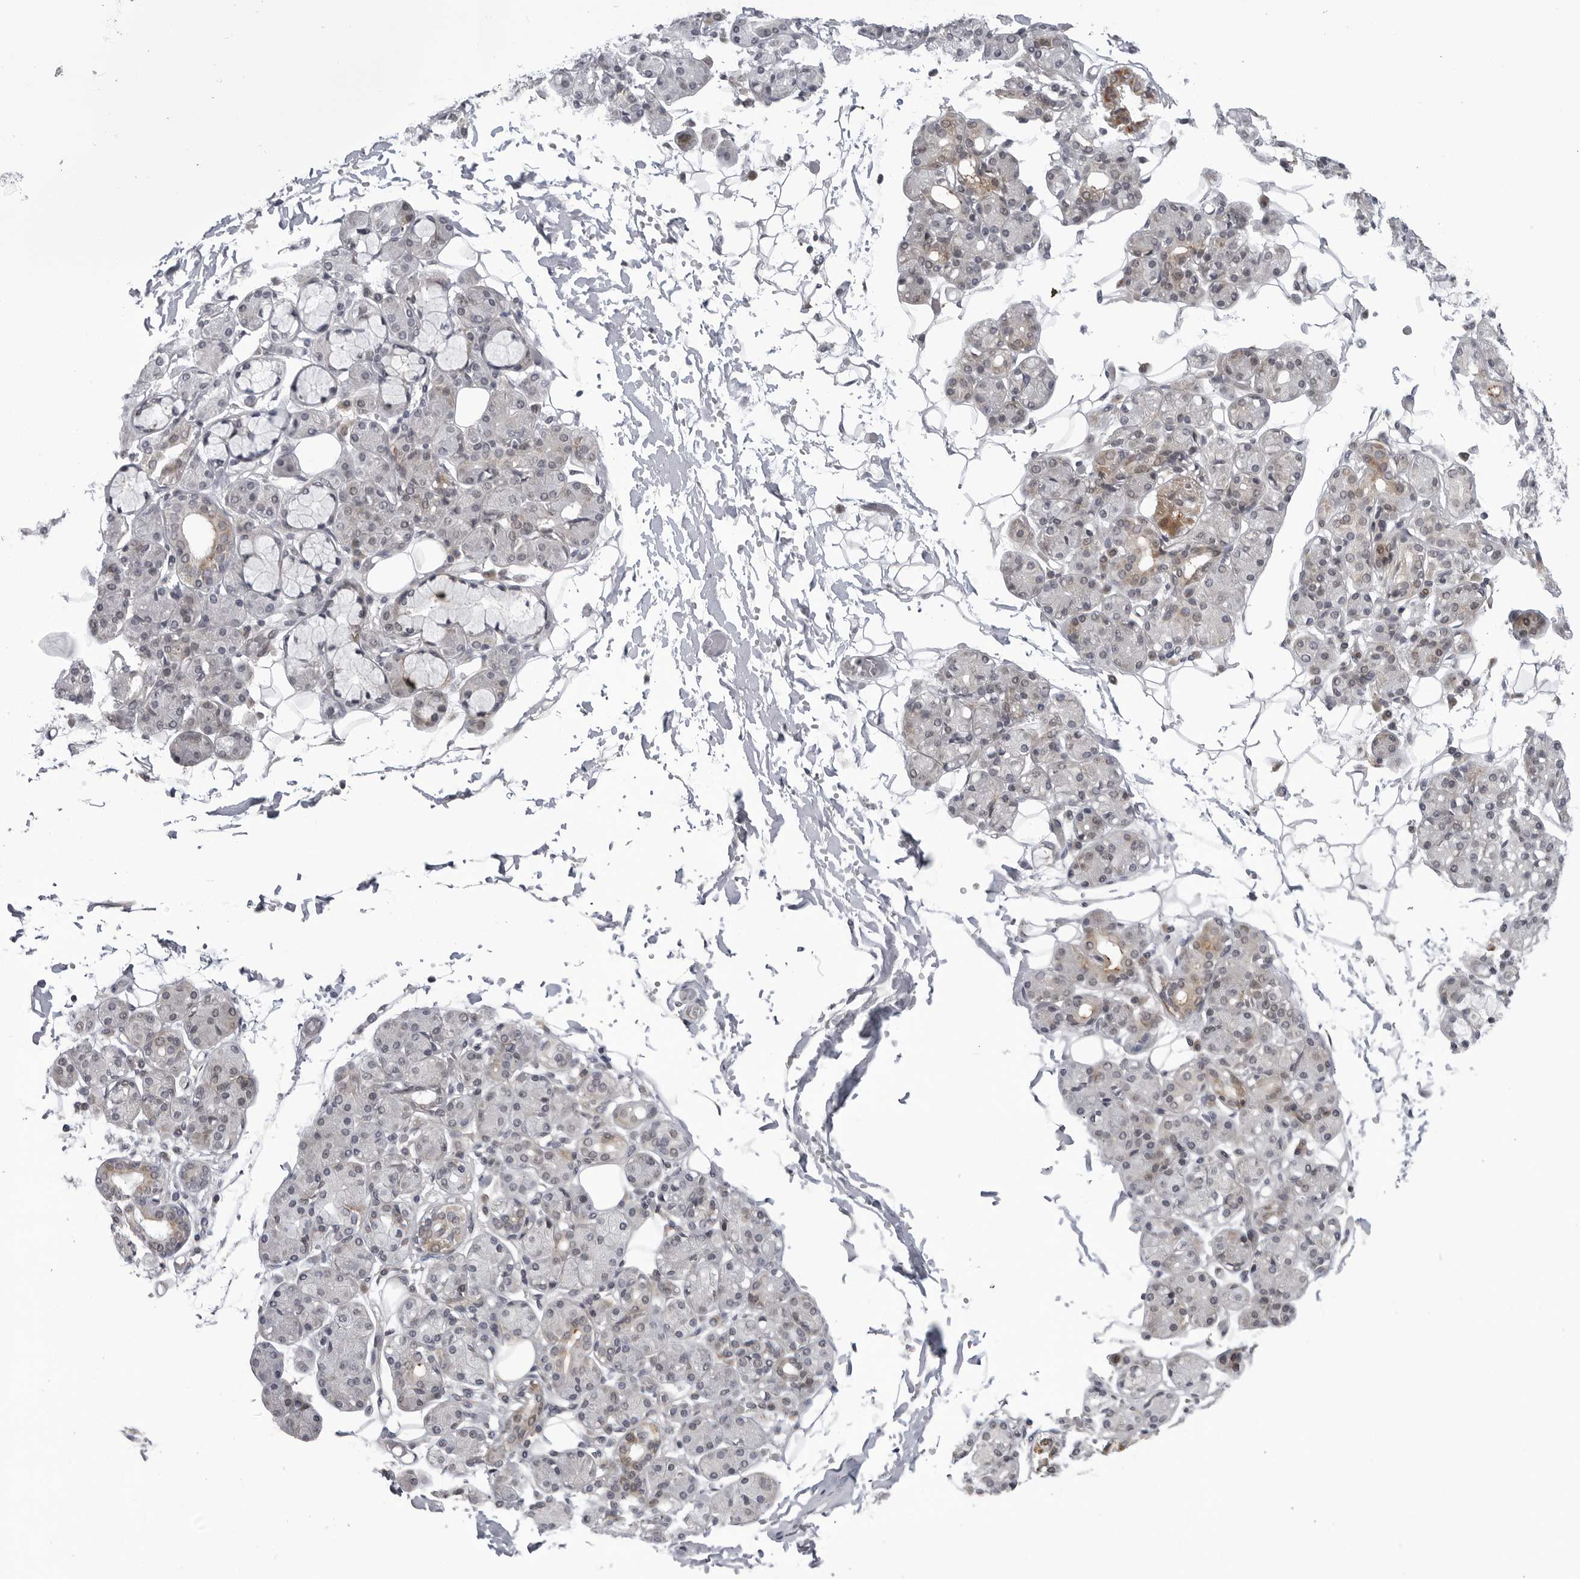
{"staining": {"intensity": "weak", "quantity": "<25%", "location": "cytoplasmic/membranous"}, "tissue": "salivary gland", "cell_type": "Glandular cells", "image_type": "normal", "snomed": [{"axis": "morphology", "description": "Normal tissue, NOS"}, {"axis": "topography", "description": "Salivary gland"}], "caption": "DAB immunohistochemical staining of benign salivary gland reveals no significant staining in glandular cells. (IHC, brightfield microscopy, high magnification).", "gene": "ADAMTS5", "patient": {"sex": "male", "age": 63}}